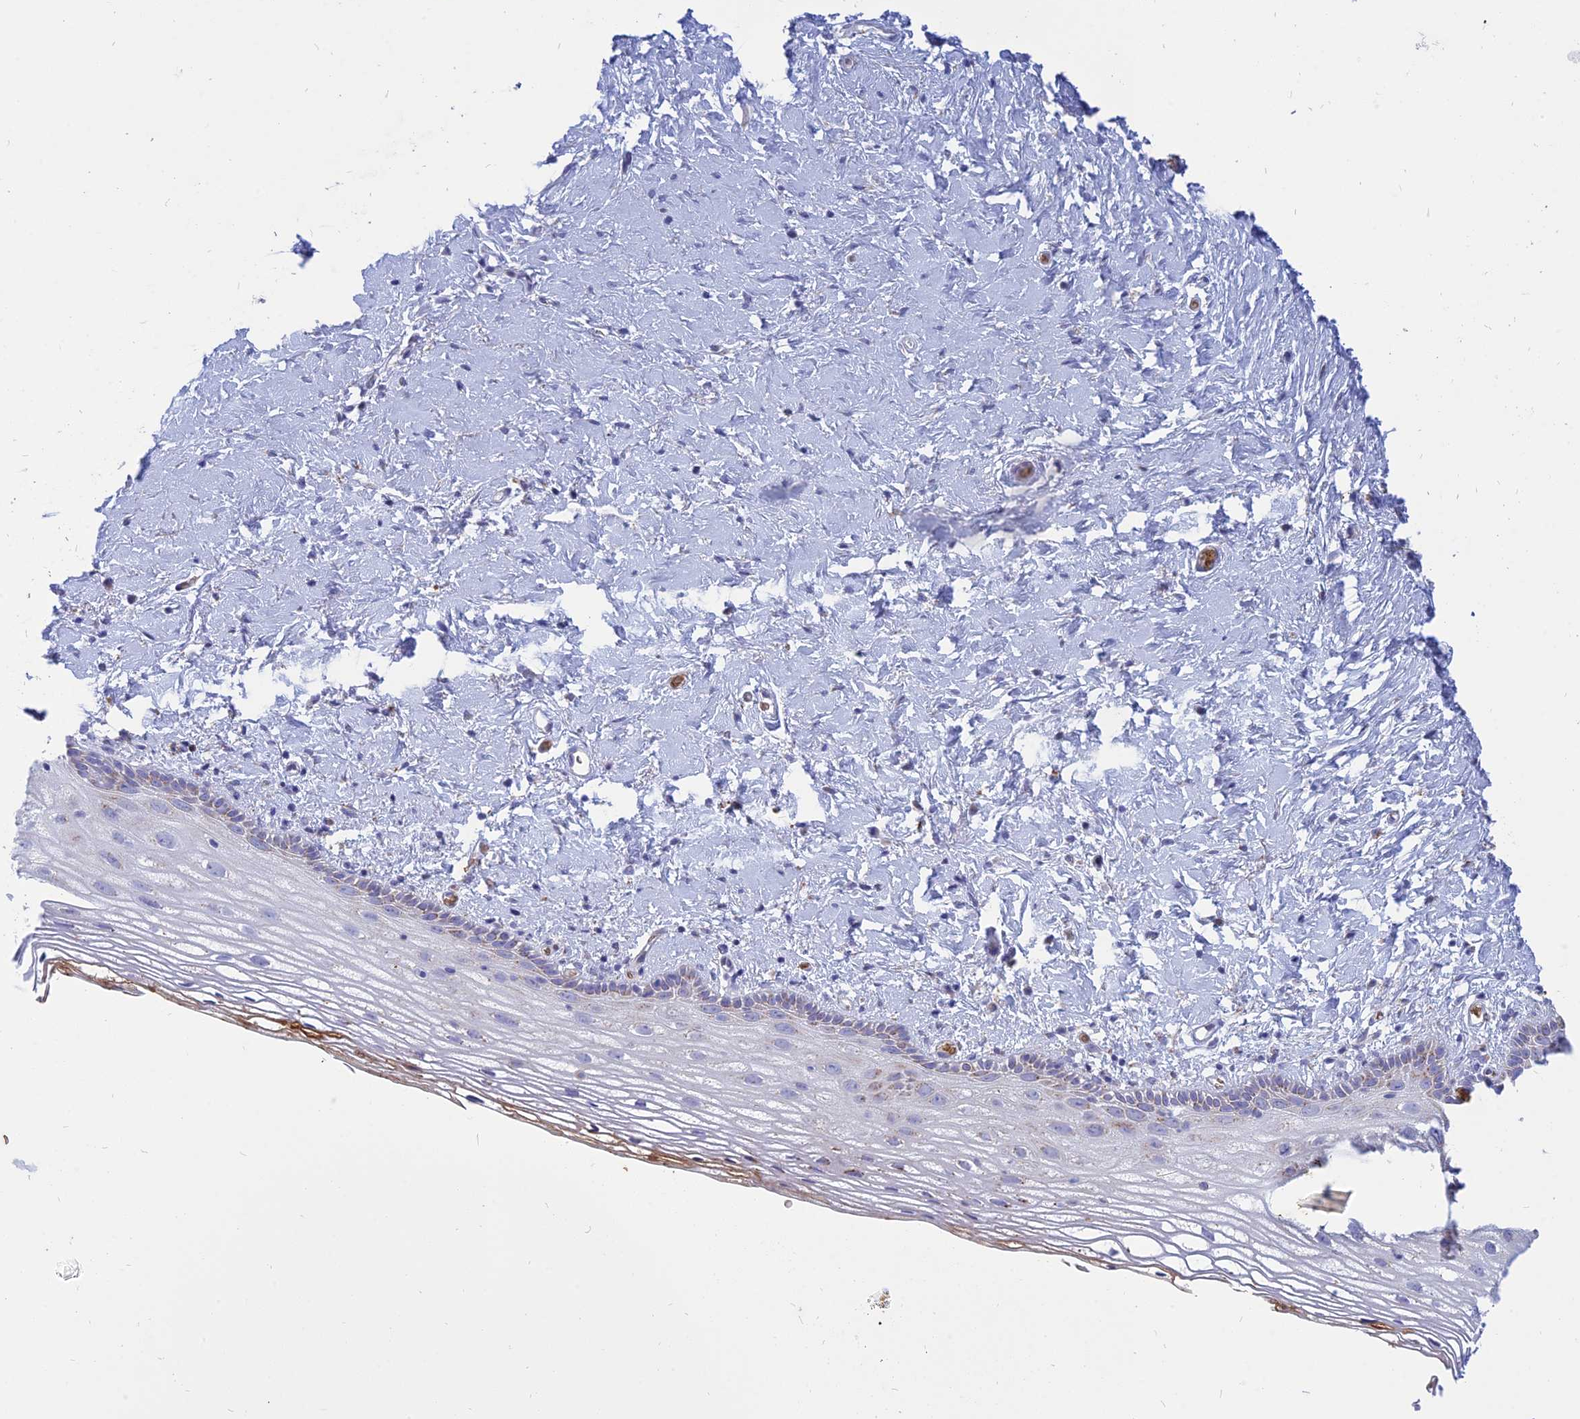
{"staining": {"intensity": "weak", "quantity": ">75%", "location": "cytoplasmic/membranous"}, "tissue": "vagina", "cell_type": "Squamous epithelial cells", "image_type": "normal", "snomed": [{"axis": "morphology", "description": "Normal tissue, NOS"}, {"axis": "morphology", "description": "Adenocarcinoma, NOS"}, {"axis": "topography", "description": "Rectum"}, {"axis": "topography", "description": "Vagina"}], "caption": "IHC image of normal vagina: human vagina stained using IHC reveals low levels of weak protein expression localized specifically in the cytoplasmic/membranous of squamous epithelial cells, appearing as a cytoplasmic/membranous brown color.", "gene": "HHAT", "patient": {"sex": "female", "age": 71}}